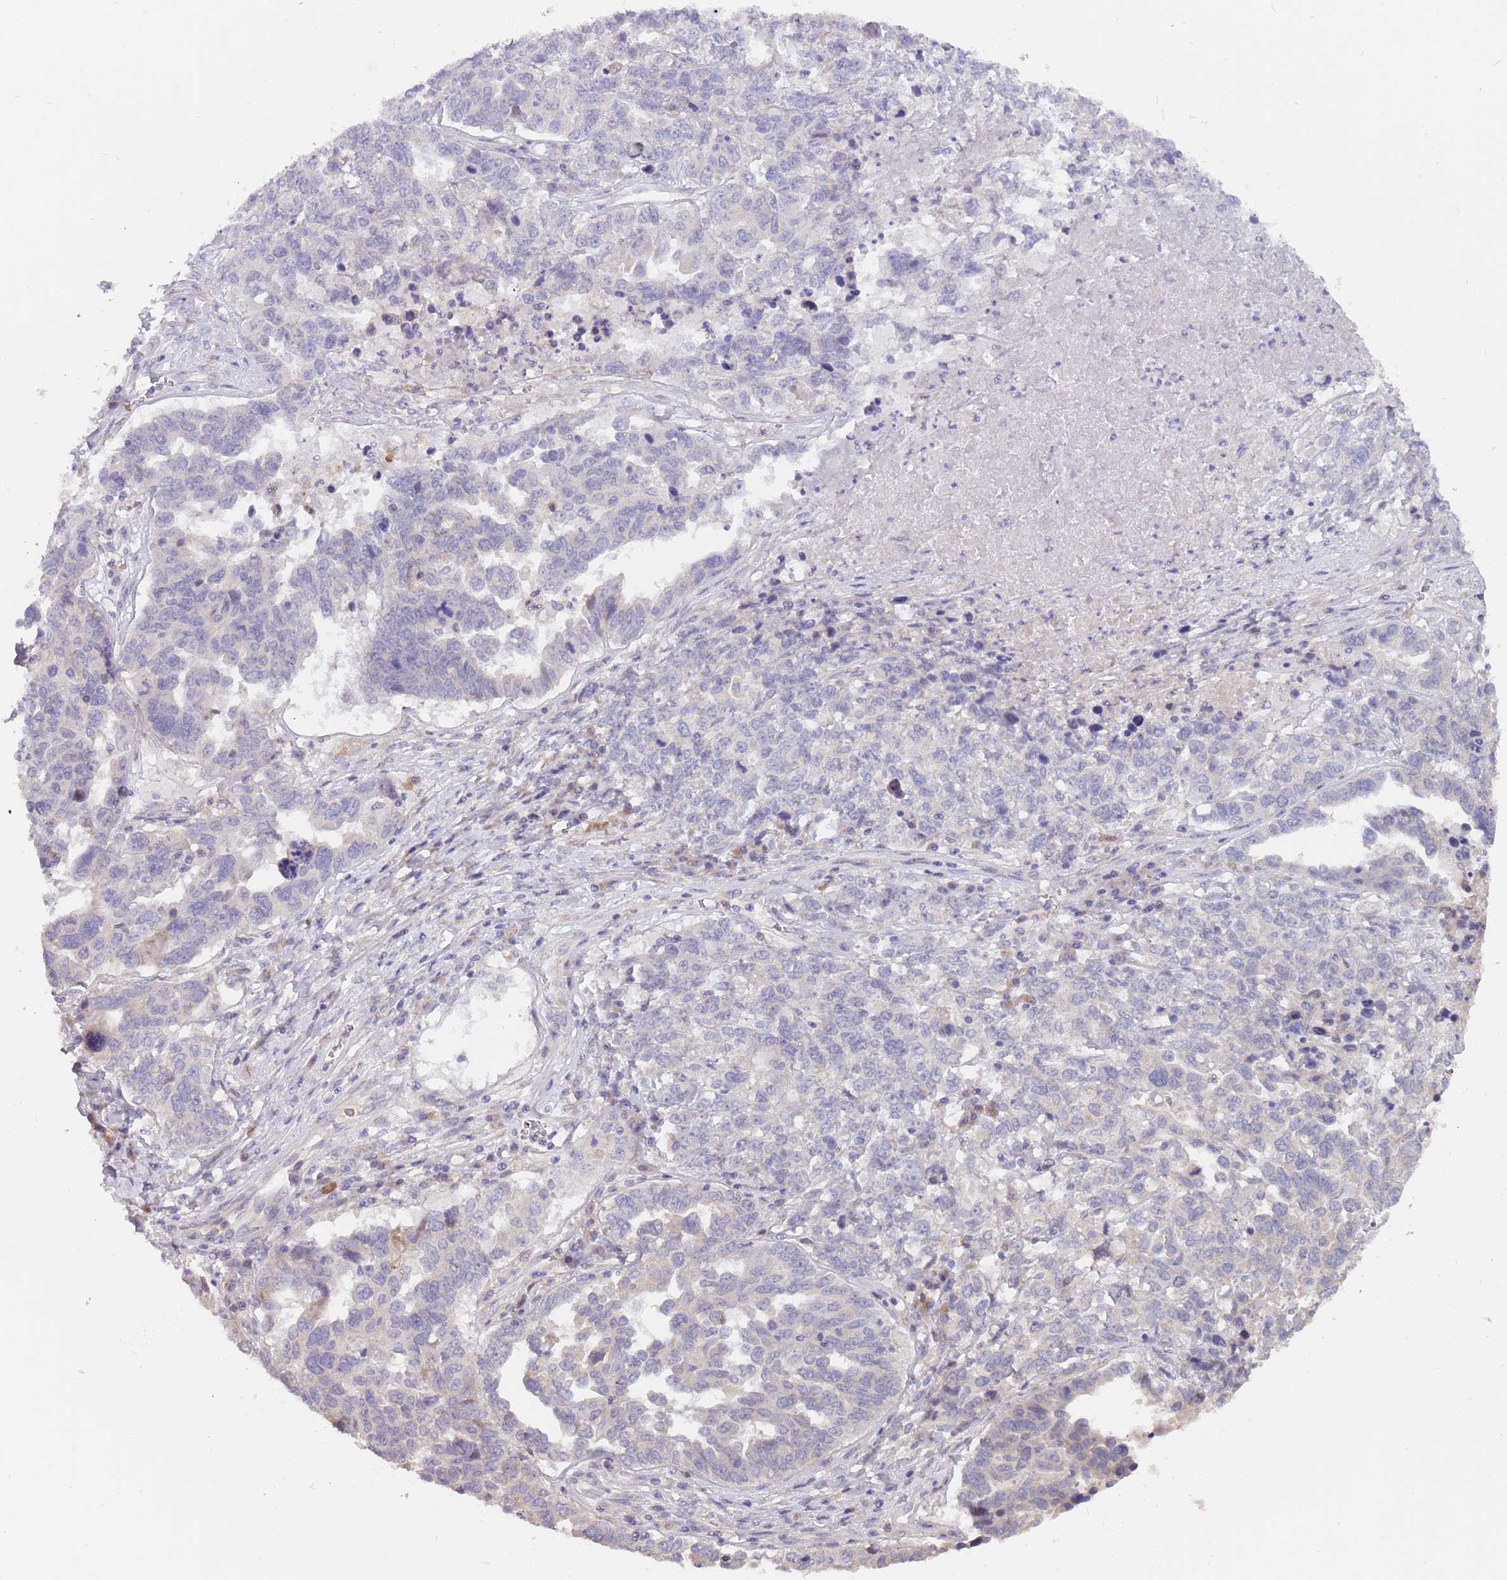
{"staining": {"intensity": "negative", "quantity": "none", "location": "none"}, "tissue": "ovarian cancer", "cell_type": "Tumor cells", "image_type": "cancer", "snomed": [{"axis": "morphology", "description": "Carcinoma, endometroid"}, {"axis": "topography", "description": "Ovary"}], "caption": "IHC histopathology image of human ovarian endometroid carcinoma stained for a protein (brown), which displays no expression in tumor cells.", "gene": "ZNF746", "patient": {"sex": "female", "age": 62}}